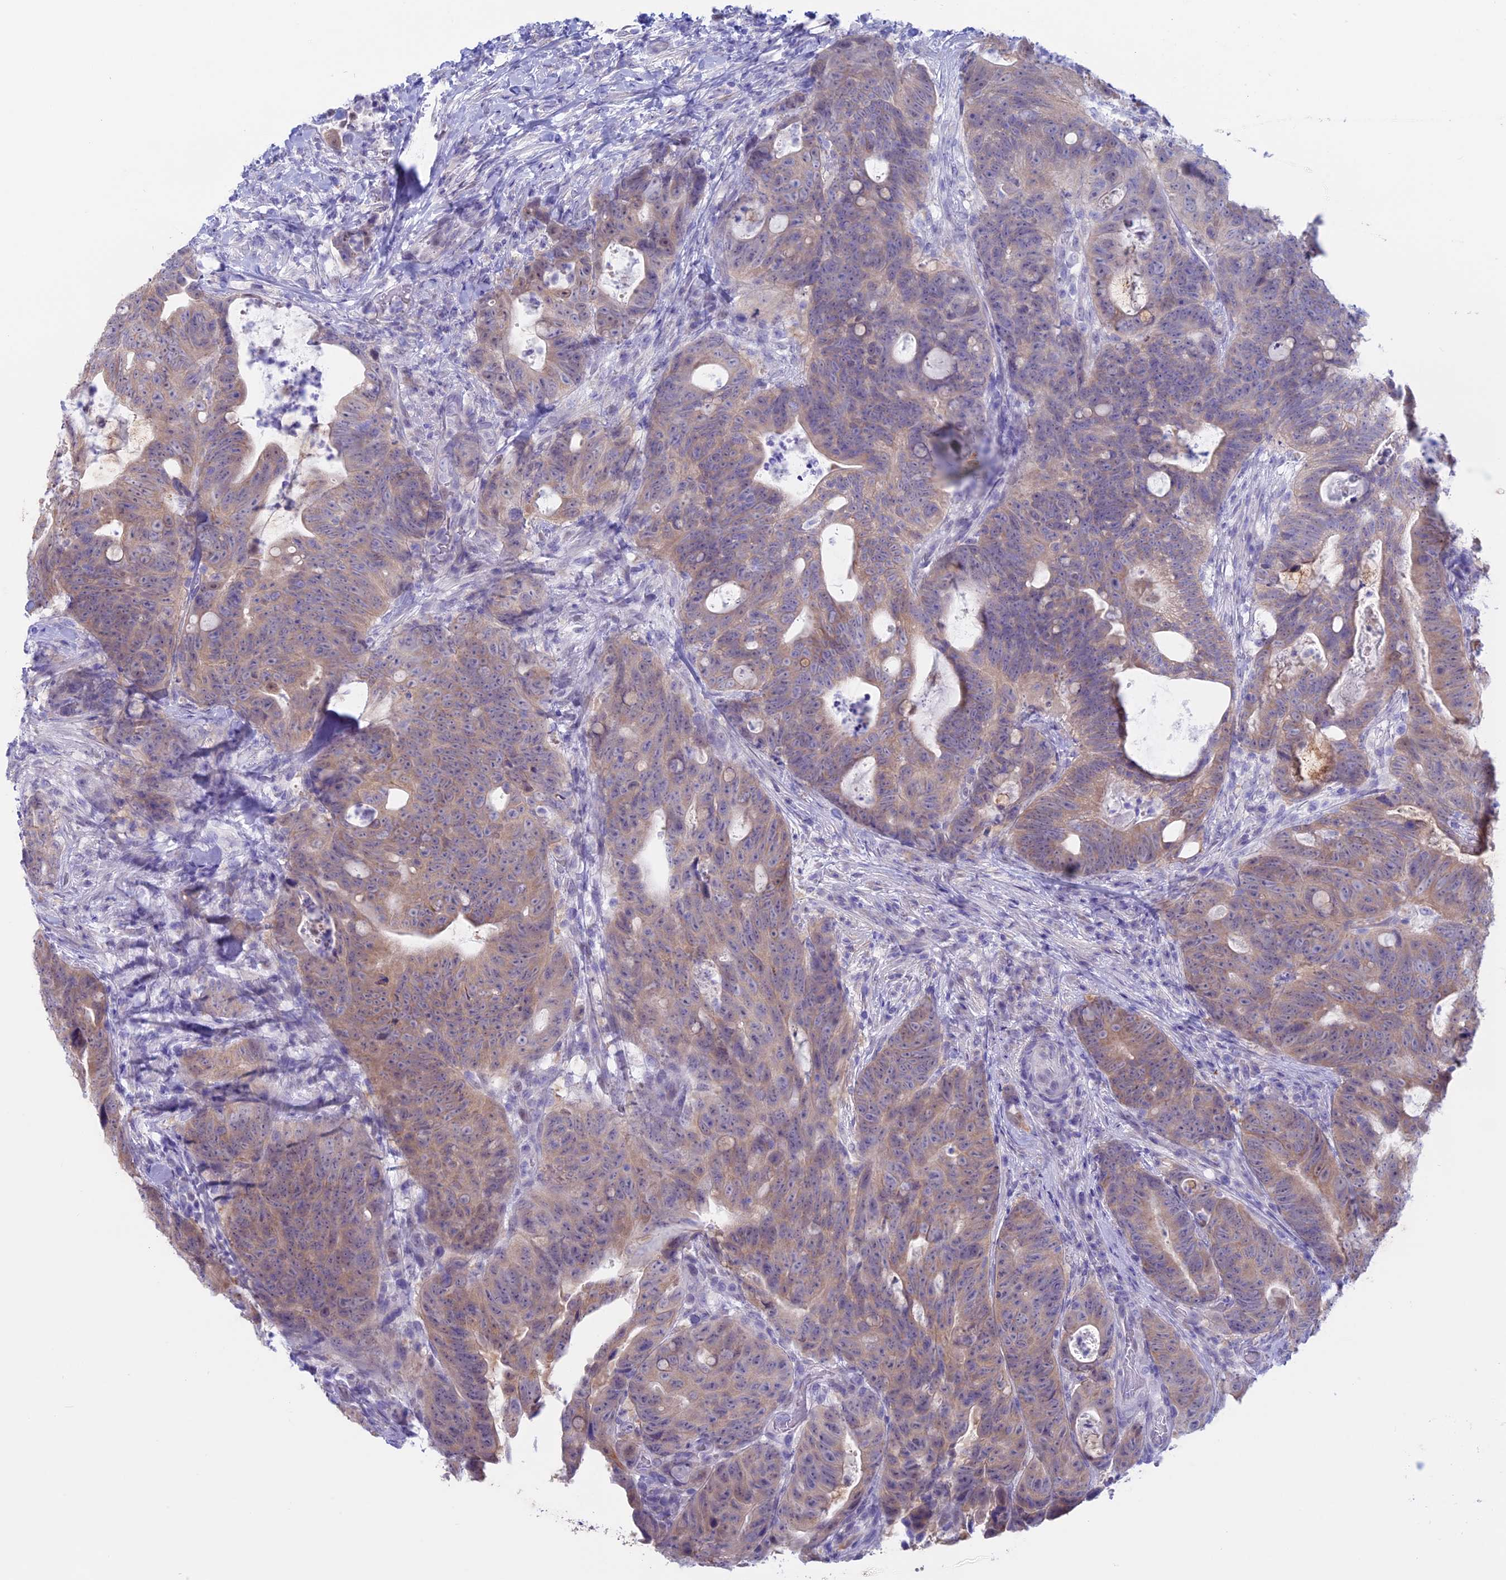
{"staining": {"intensity": "weak", "quantity": "<25%", "location": "cytoplasmic/membranous"}, "tissue": "colorectal cancer", "cell_type": "Tumor cells", "image_type": "cancer", "snomed": [{"axis": "morphology", "description": "Adenocarcinoma, NOS"}, {"axis": "topography", "description": "Colon"}], "caption": "A high-resolution image shows IHC staining of colorectal cancer (adenocarcinoma), which shows no significant staining in tumor cells.", "gene": "LHFPL2", "patient": {"sex": "female", "age": 82}}